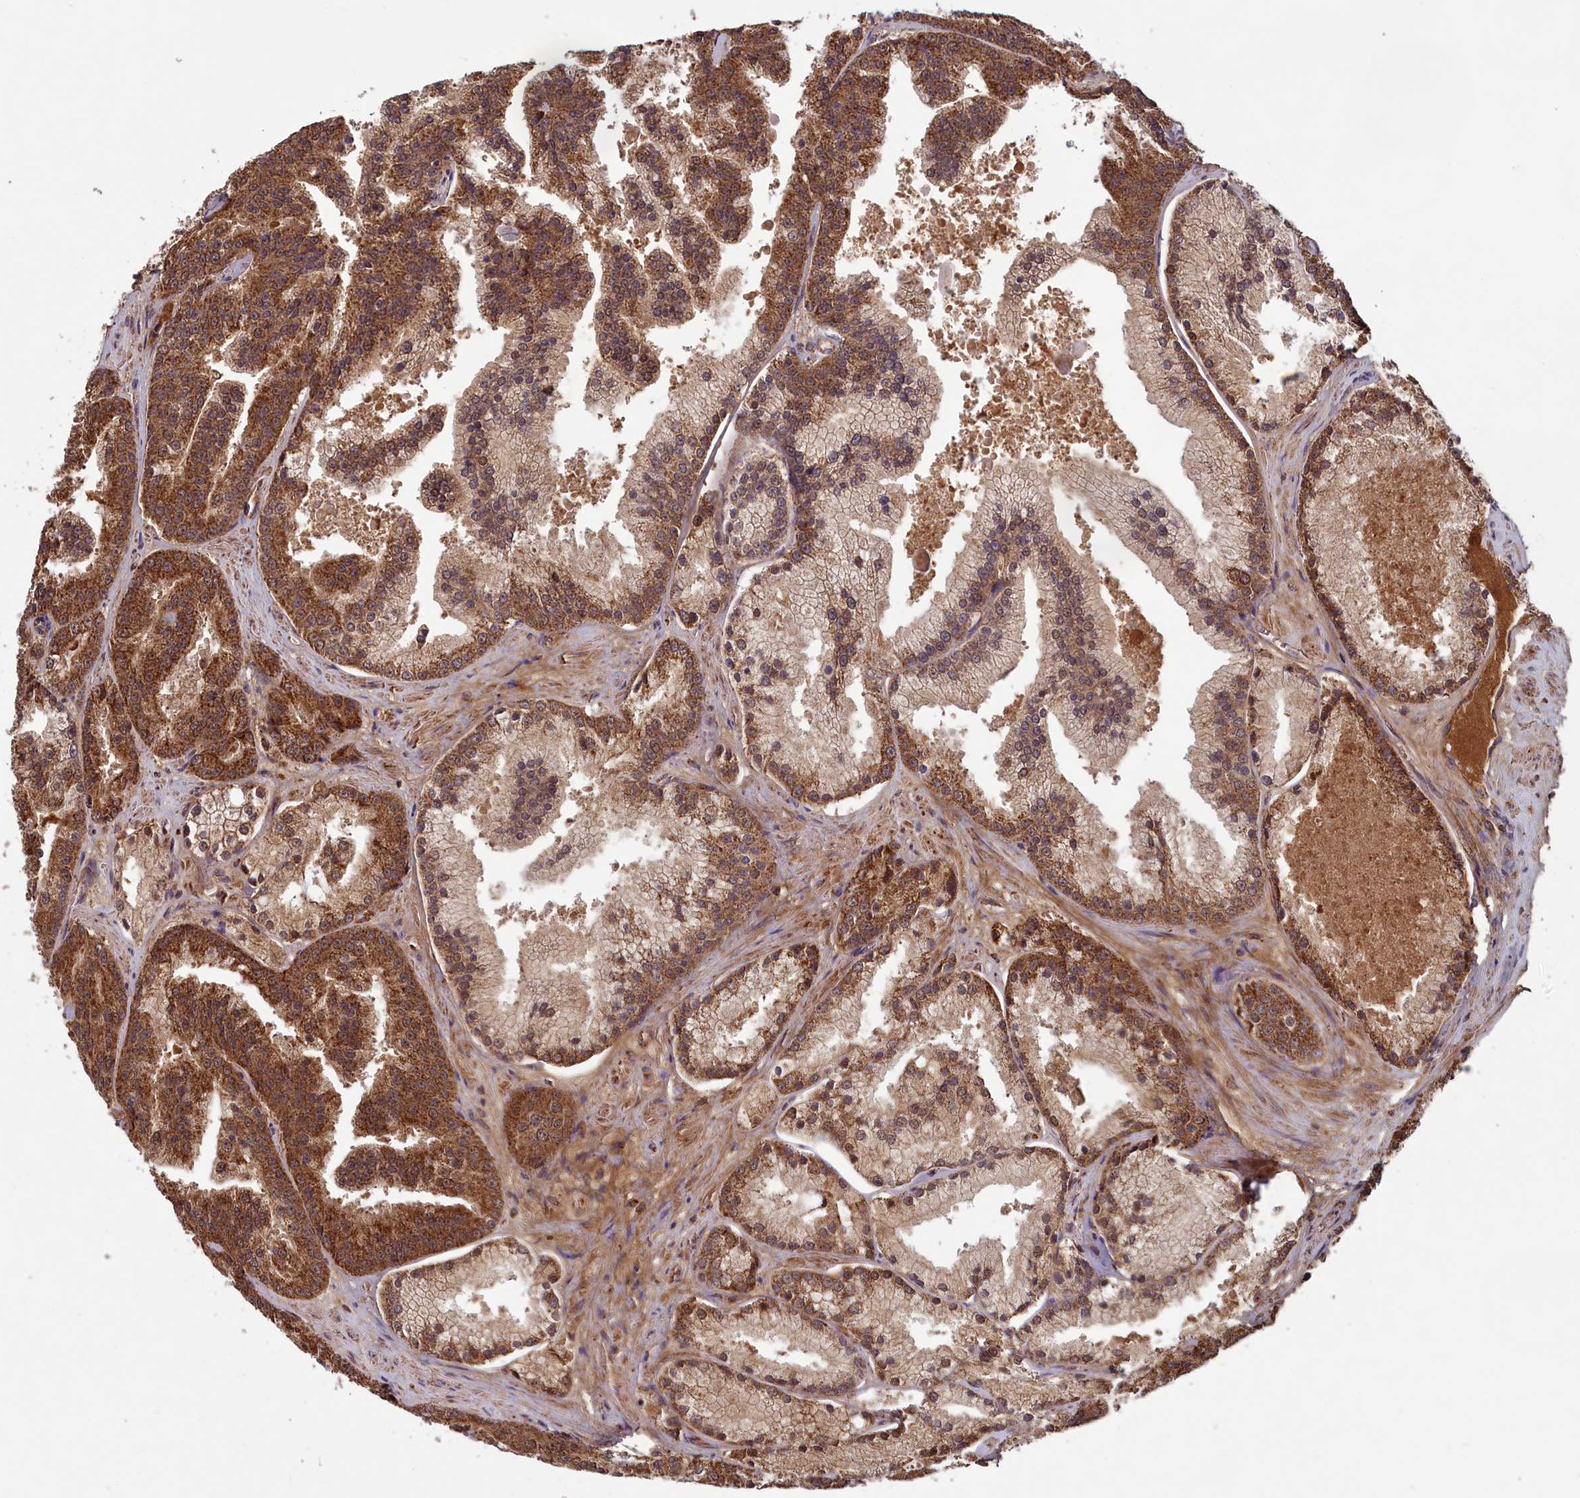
{"staining": {"intensity": "strong", "quantity": ">75%", "location": "cytoplasmic/membranous"}, "tissue": "prostate cancer", "cell_type": "Tumor cells", "image_type": "cancer", "snomed": [{"axis": "morphology", "description": "Adenocarcinoma, High grade"}, {"axis": "topography", "description": "Prostate"}], "caption": "Immunohistochemistry (IHC) photomicrograph of high-grade adenocarcinoma (prostate) stained for a protein (brown), which demonstrates high levels of strong cytoplasmic/membranous expression in approximately >75% of tumor cells.", "gene": "CCDC15", "patient": {"sex": "male", "age": 61}}